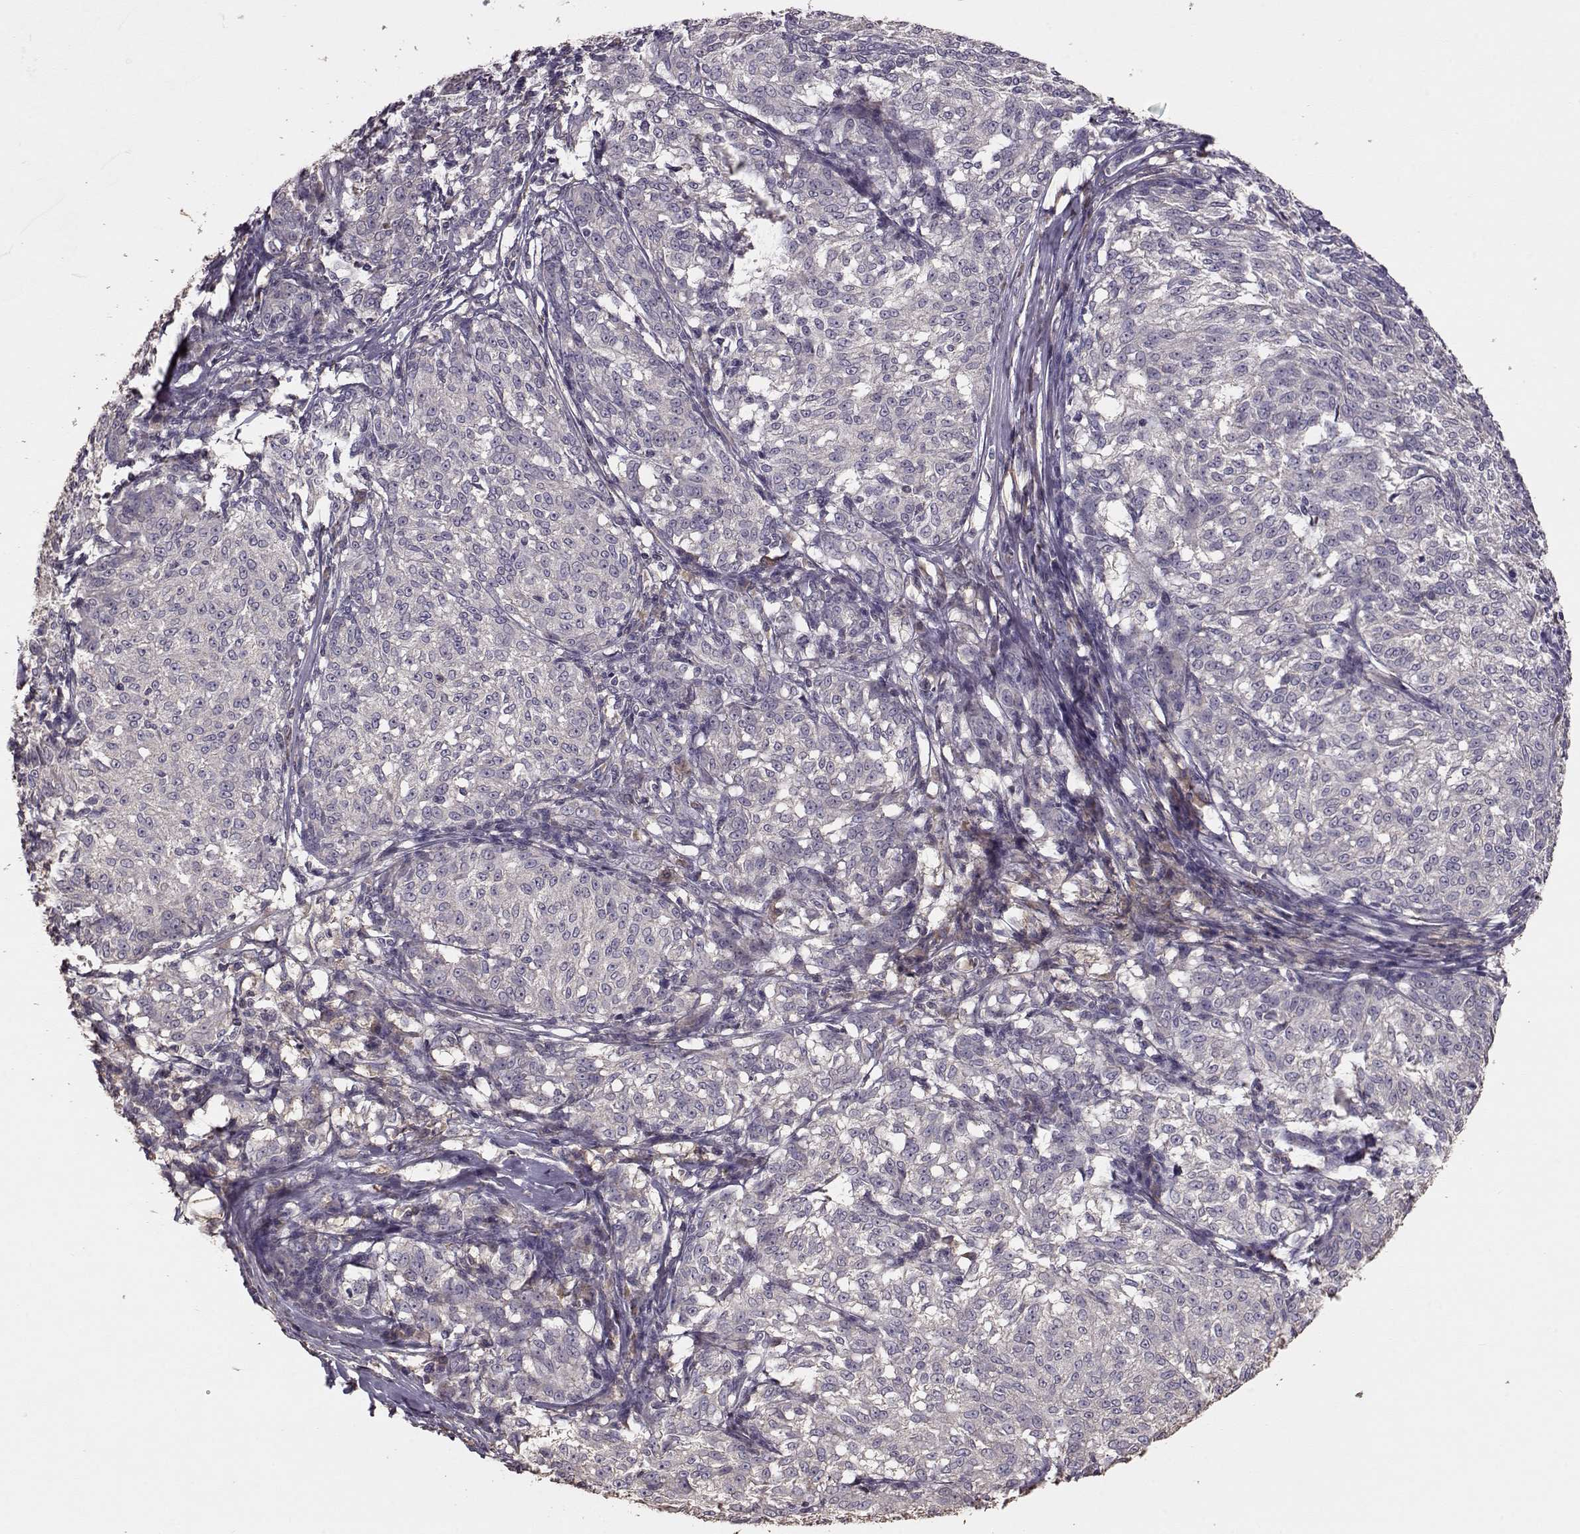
{"staining": {"intensity": "negative", "quantity": "none", "location": "none"}, "tissue": "melanoma", "cell_type": "Tumor cells", "image_type": "cancer", "snomed": [{"axis": "morphology", "description": "Malignant melanoma, NOS"}, {"axis": "topography", "description": "Skin"}], "caption": "A histopathology image of melanoma stained for a protein demonstrates no brown staining in tumor cells.", "gene": "PMCH", "patient": {"sex": "female", "age": 72}}